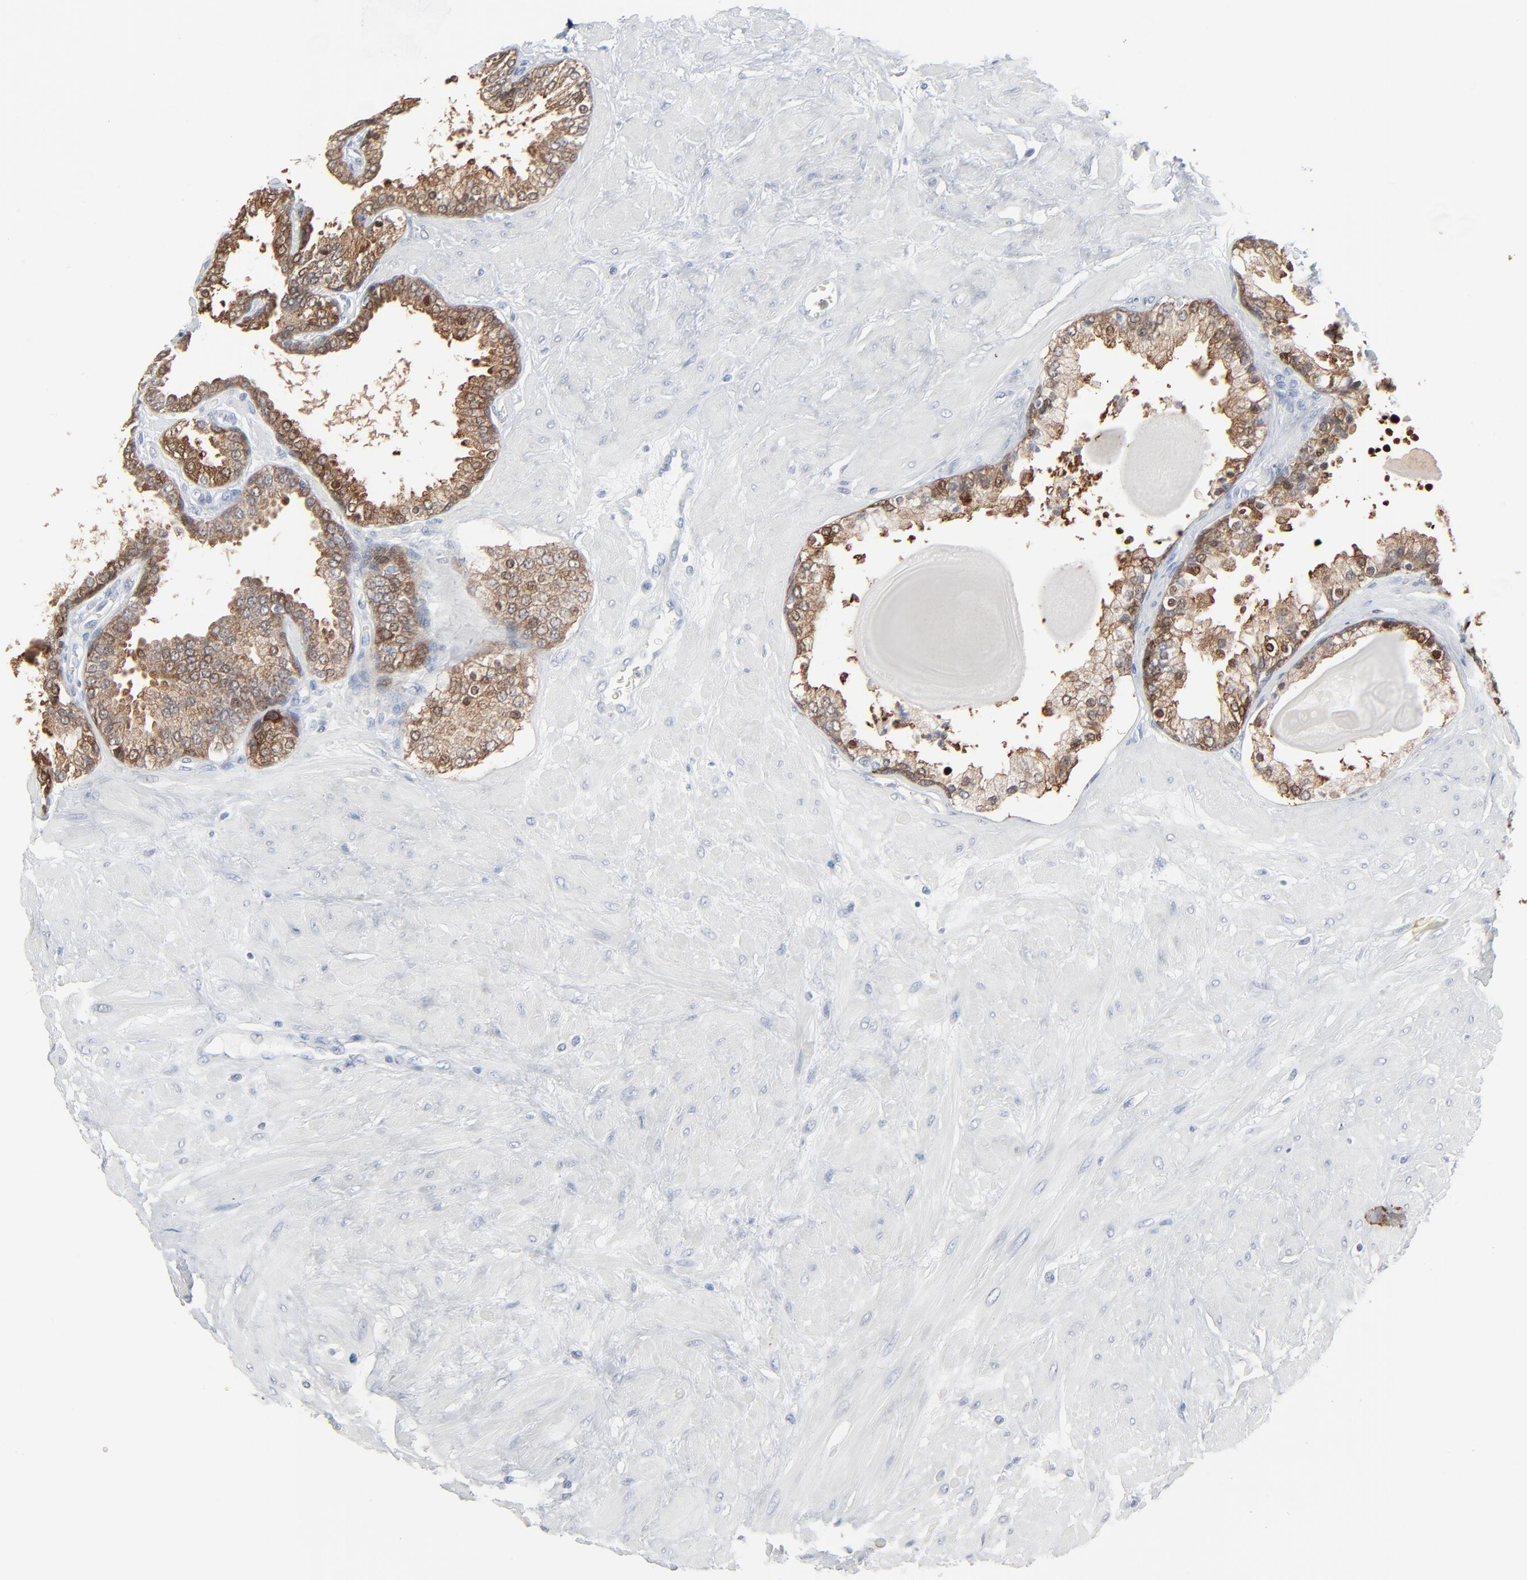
{"staining": {"intensity": "moderate", "quantity": ">75%", "location": "cytoplasmic/membranous"}, "tissue": "prostate", "cell_type": "Glandular cells", "image_type": "normal", "snomed": [{"axis": "morphology", "description": "Normal tissue, NOS"}, {"axis": "topography", "description": "Prostate"}], "caption": "IHC (DAB) staining of normal human prostate displays moderate cytoplasmic/membranous protein positivity in about >75% of glandular cells. (DAB IHC, brown staining for protein, blue staining for nuclei).", "gene": "PHGDH", "patient": {"sex": "male", "age": 51}}